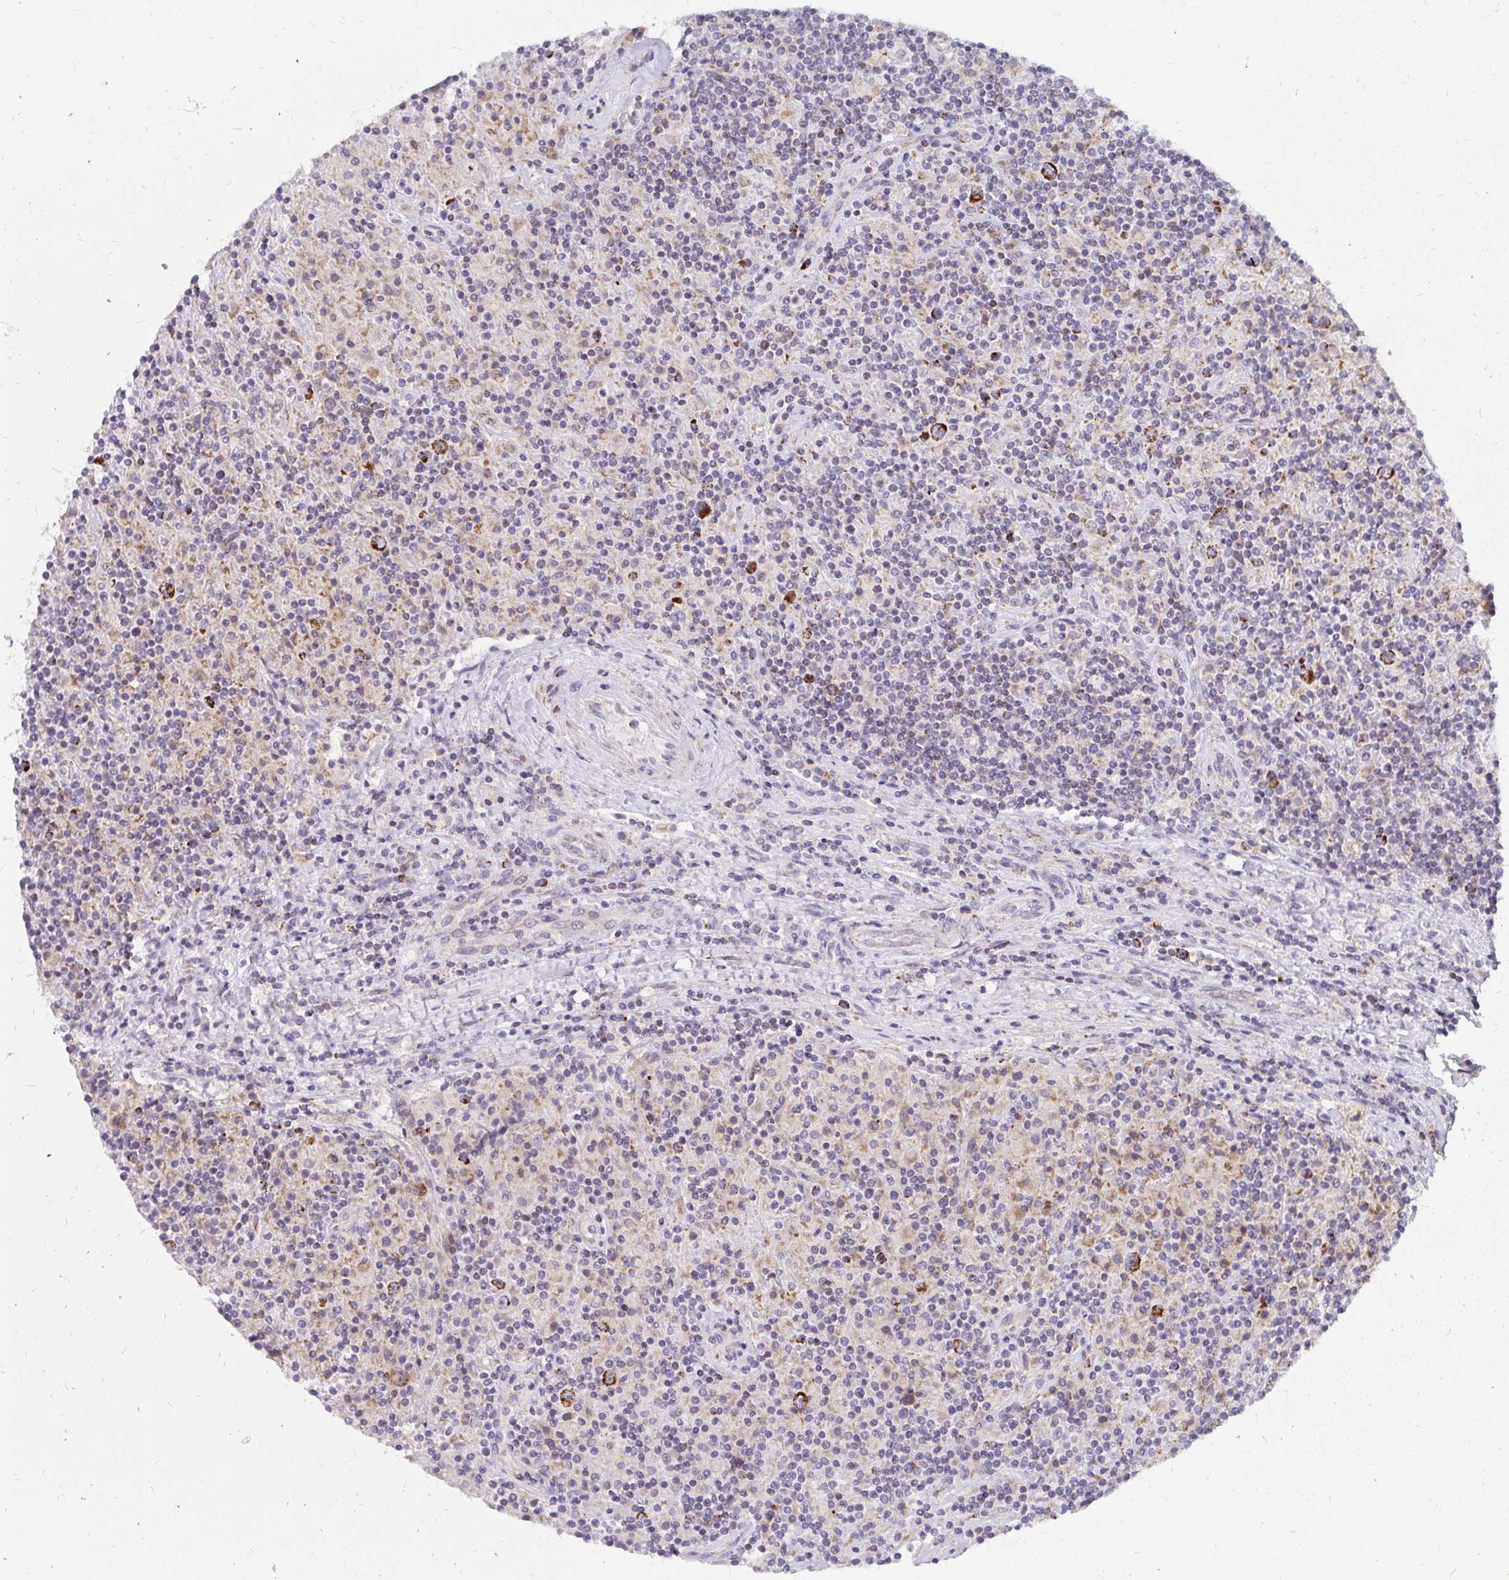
{"staining": {"intensity": "strong", "quantity": ">75%", "location": "cytoplasmic/membranous"}, "tissue": "lymphoma", "cell_type": "Tumor cells", "image_type": "cancer", "snomed": [{"axis": "morphology", "description": "Hodgkin's disease, NOS"}, {"axis": "topography", "description": "Lymph node"}], "caption": "Immunohistochemistry (IHC) (DAB) staining of human lymphoma demonstrates strong cytoplasmic/membranous protein staining in approximately >75% of tumor cells.", "gene": "EXOC5", "patient": {"sex": "male", "age": 70}}